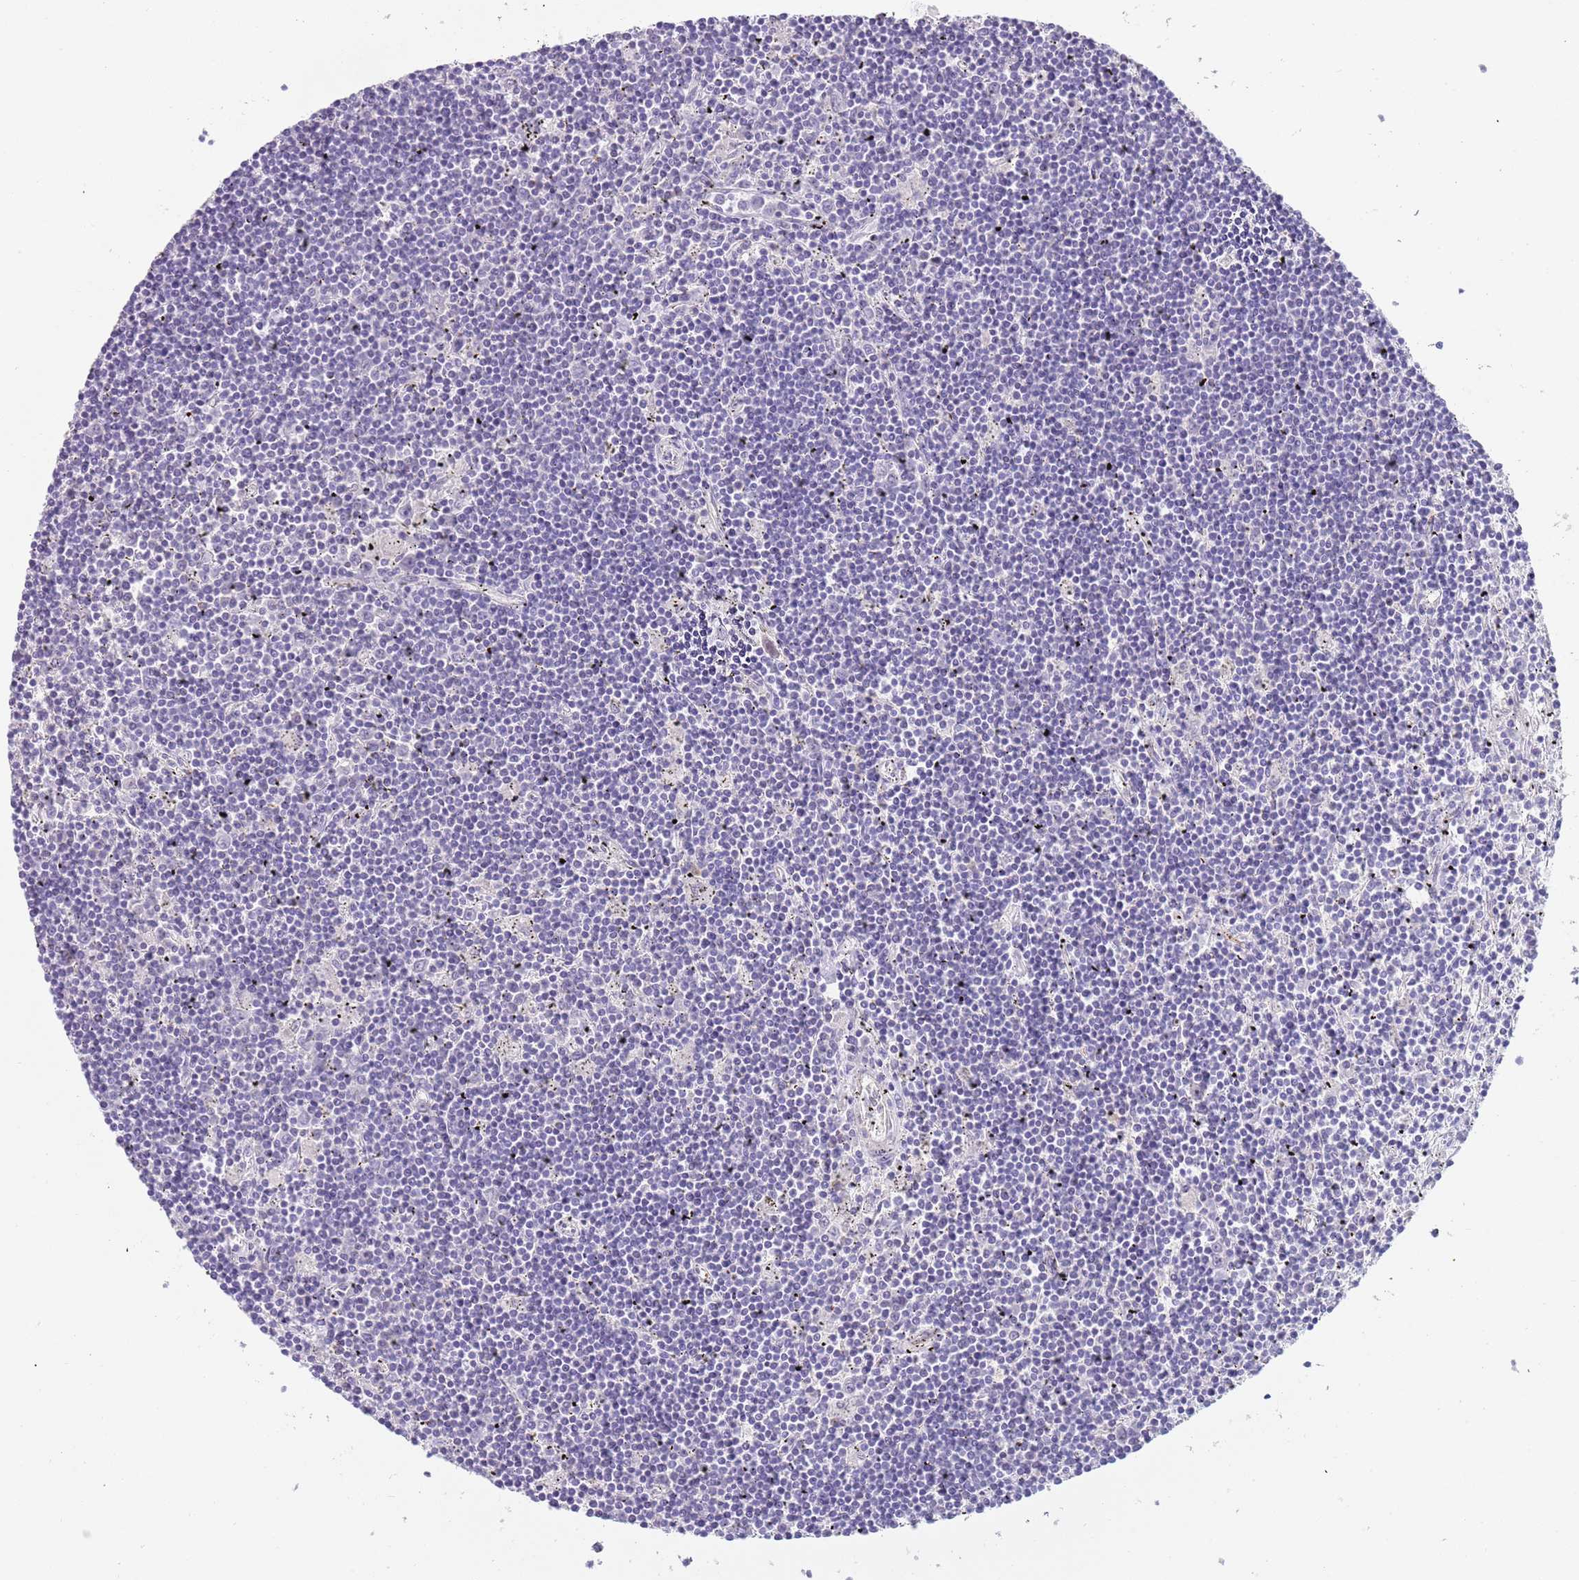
{"staining": {"intensity": "negative", "quantity": "none", "location": "none"}, "tissue": "lymphoma", "cell_type": "Tumor cells", "image_type": "cancer", "snomed": [{"axis": "morphology", "description": "Malignant lymphoma, non-Hodgkin's type, Low grade"}, {"axis": "topography", "description": "Spleen"}], "caption": "Lymphoma stained for a protein using IHC shows no positivity tumor cells.", "gene": "LRRN3", "patient": {"sex": "male", "age": 76}}